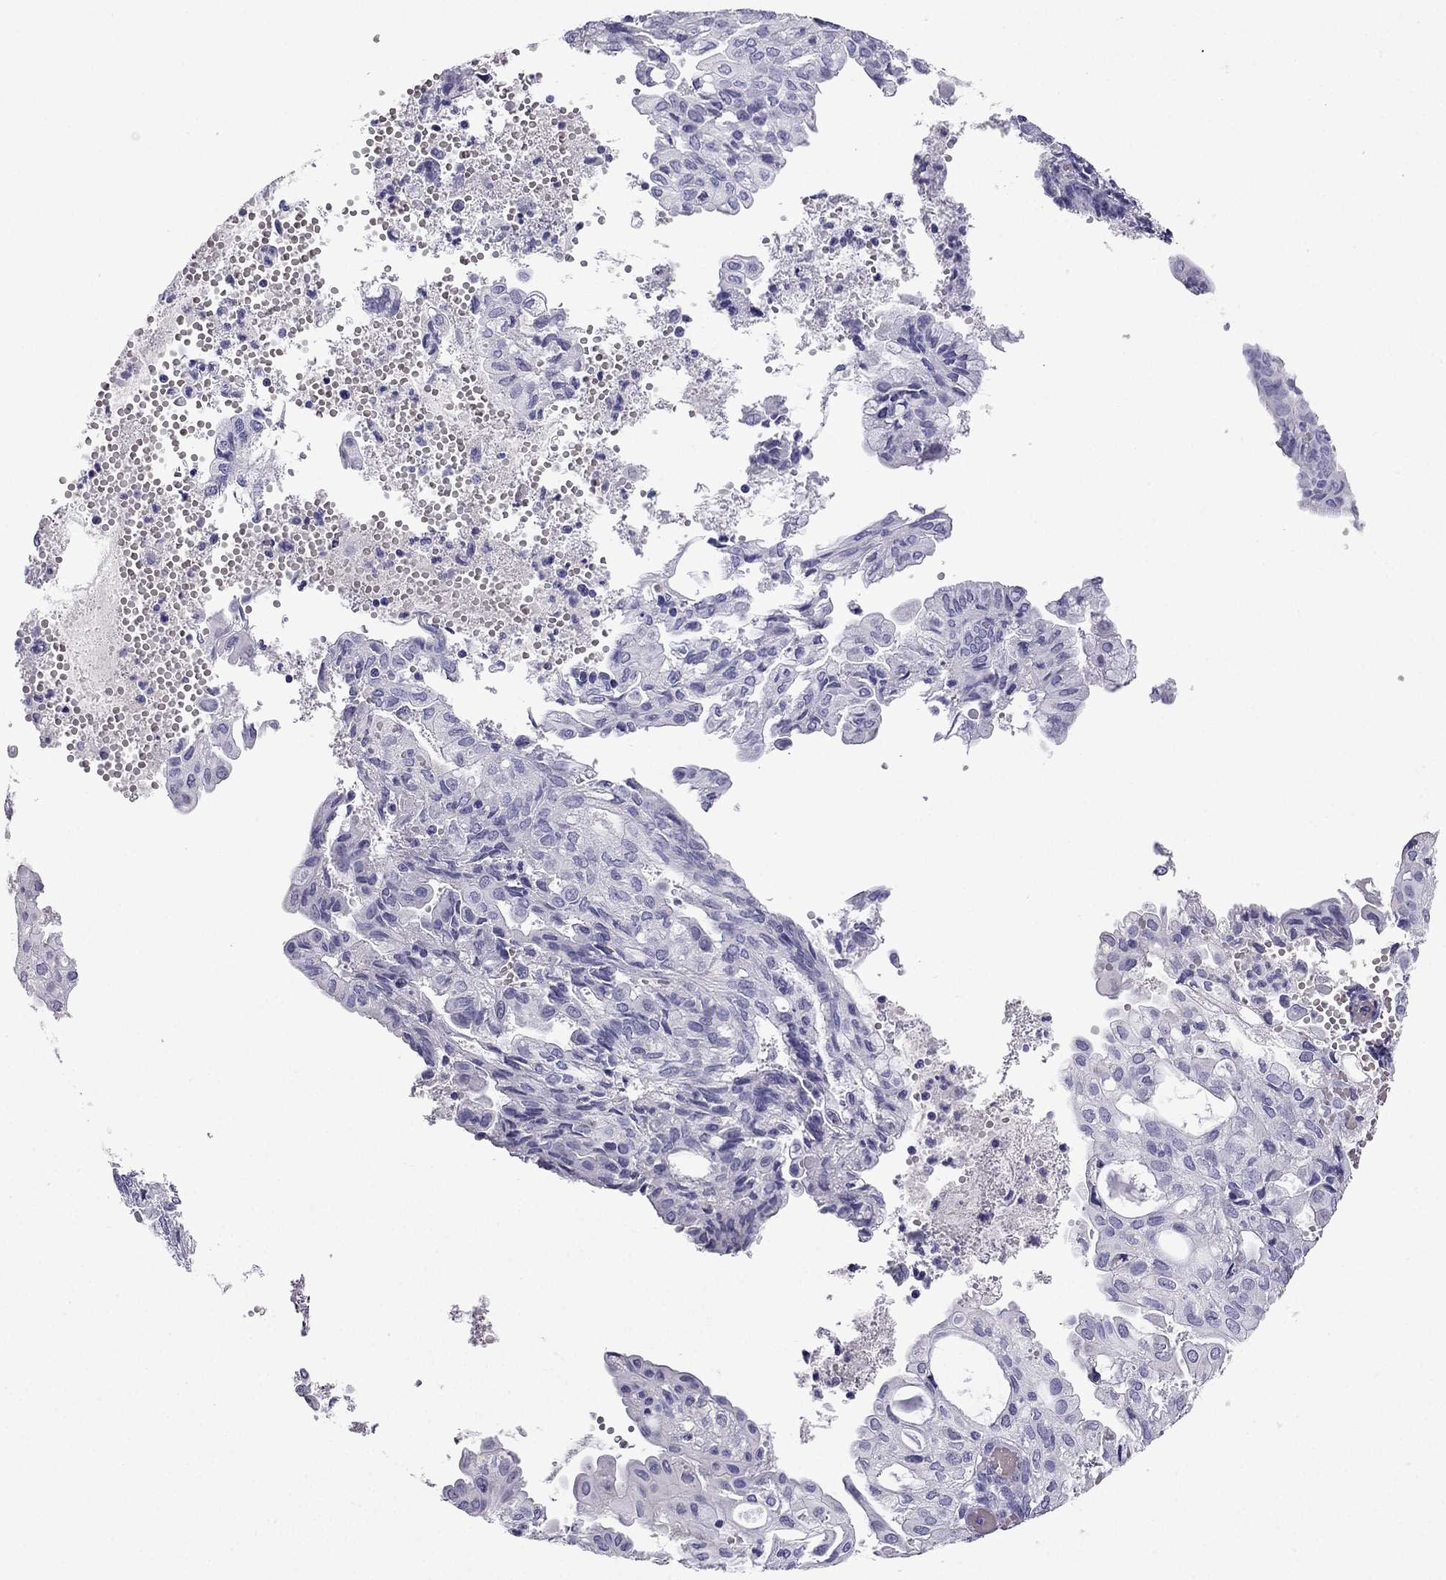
{"staining": {"intensity": "negative", "quantity": "none", "location": "none"}, "tissue": "endometrial cancer", "cell_type": "Tumor cells", "image_type": "cancer", "snomed": [{"axis": "morphology", "description": "Adenocarcinoma, NOS"}, {"axis": "topography", "description": "Endometrium"}], "caption": "Tumor cells are negative for brown protein staining in adenocarcinoma (endometrial). (DAB (3,3'-diaminobenzidine) immunohistochemistry visualized using brightfield microscopy, high magnification).", "gene": "NPTX1", "patient": {"sex": "female", "age": 68}}